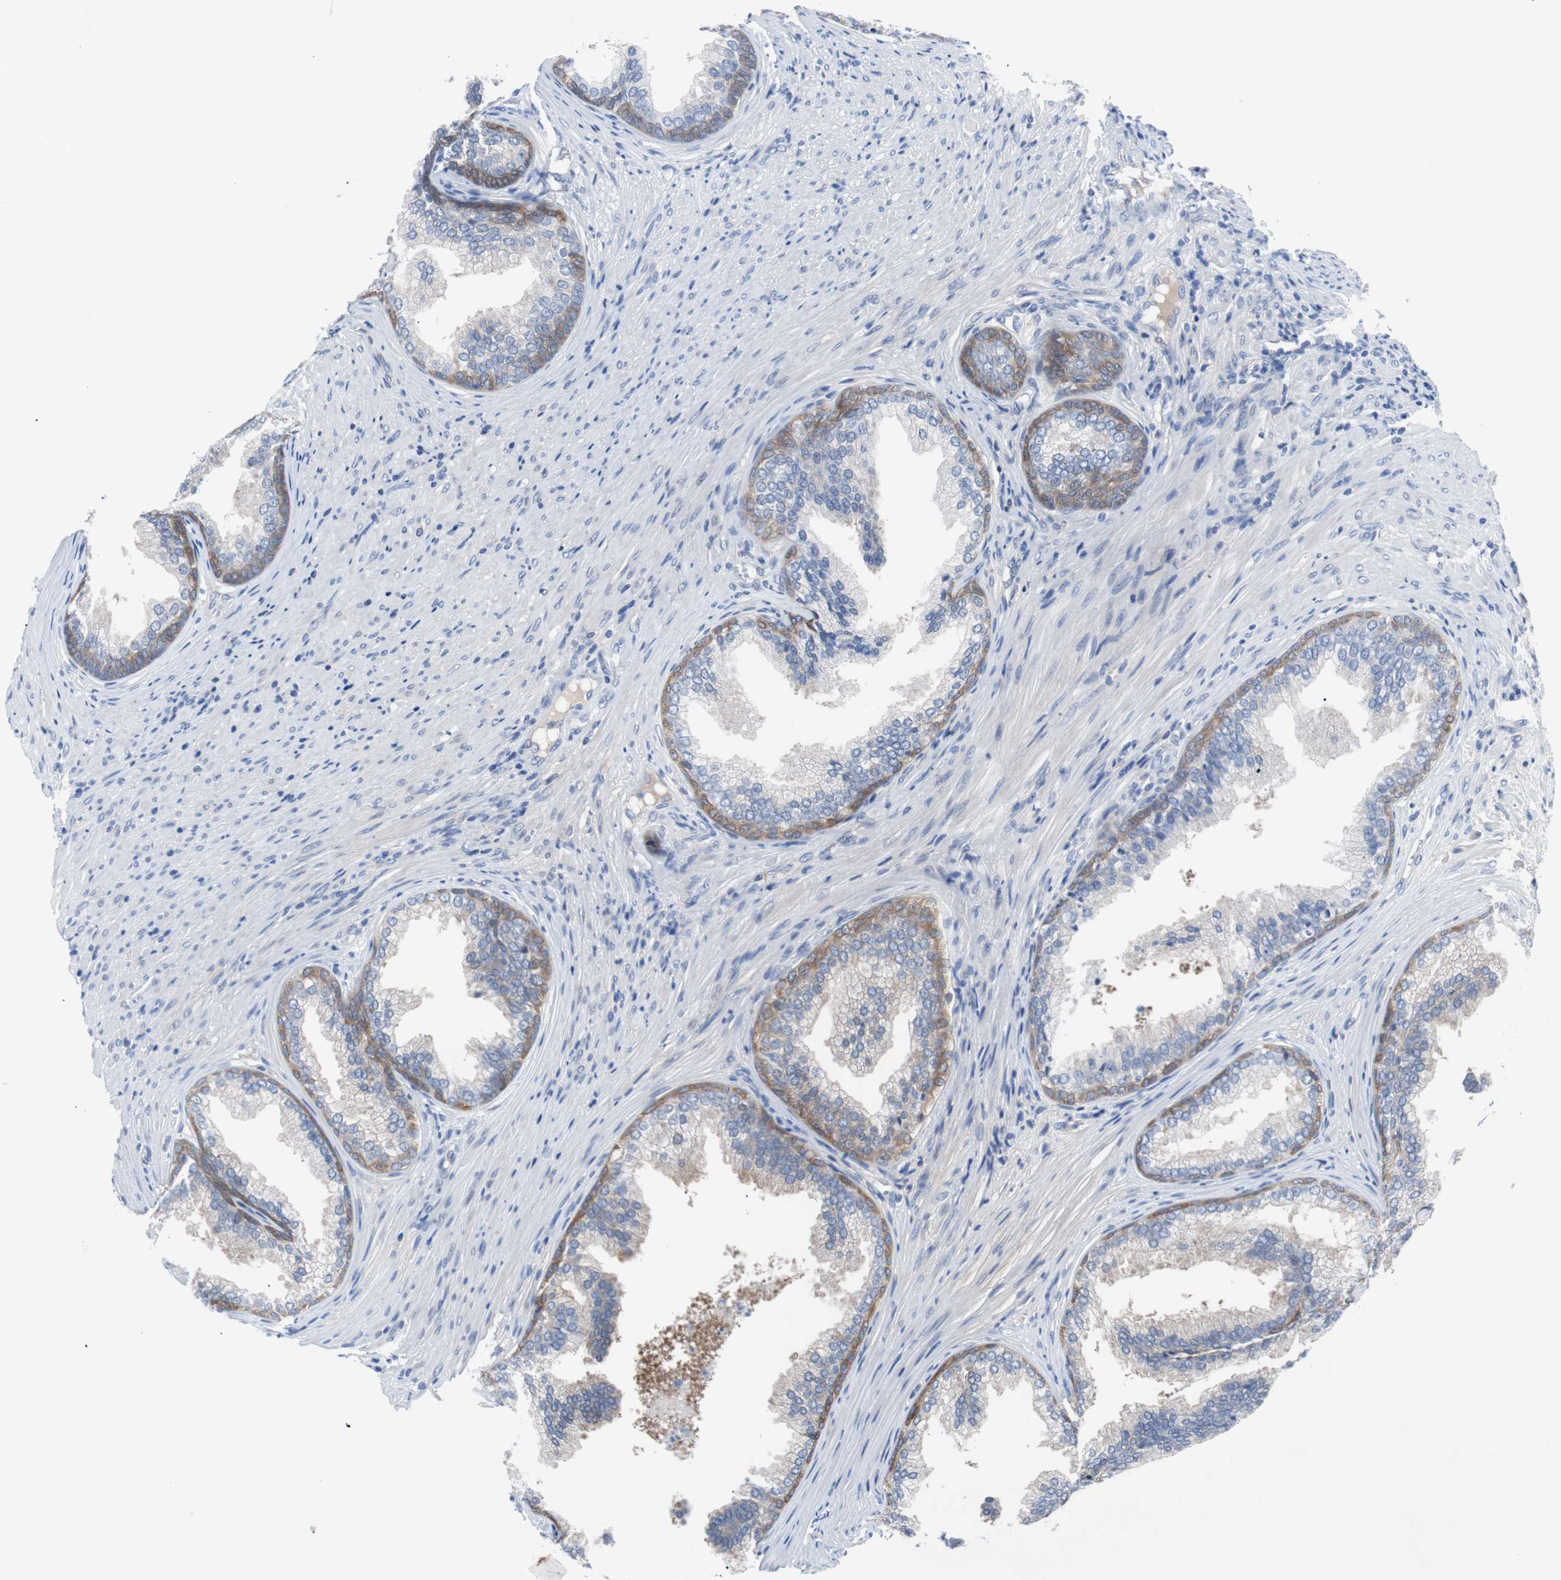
{"staining": {"intensity": "weak", "quantity": "25%-75%", "location": "cytoplasmic/membranous"}, "tissue": "prostate", "cell_type": "Glandular cells", "image_type": "normal", "snomed": [{"axis": "morphology", "description": "Normal tissue, NOS"}, {"axis": "topography", "description": "Prostate"}], "caption": "A low amount of weak cytoplasmic/membranous staining is present in approximately 25%-75% of glandular cells in benign prostate.", "gene": "EEF2K", "patient": {"sex": "male", "age": 76}}